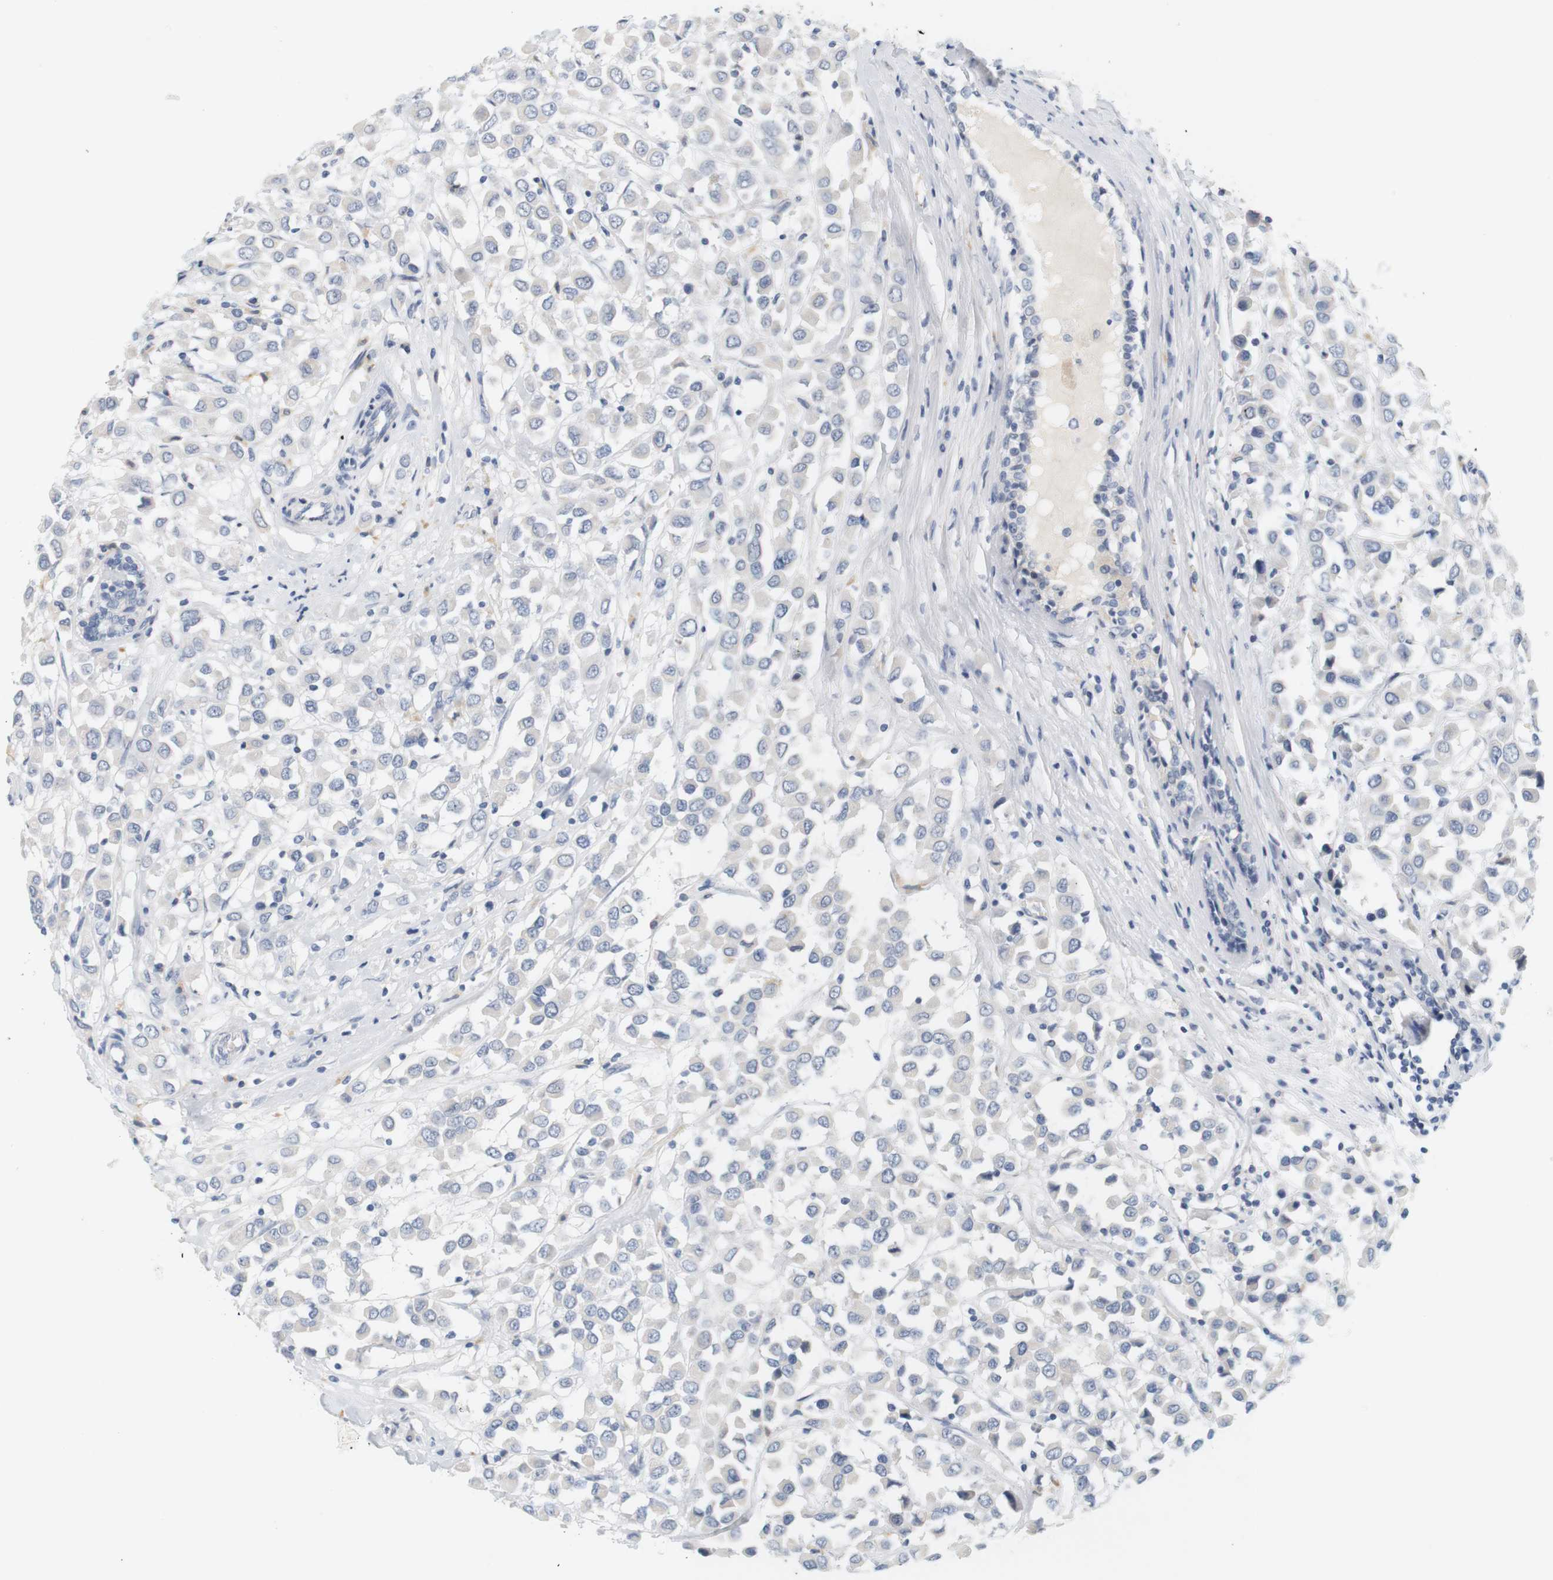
{"staining": {"intensity": "negative", "quantity": "none", "location": "none"}, "tissue": "breast cancer", "cell_type": "Tumor cells", "image_type": "cancer", "snomed": [{"axis": "morphology", "description": "Duct carcinoma"}, {"axis": "topography", "description": "Breast"}], "caption": "Human breast cancer stained for a protein using IHC shows no positivity in tumor cells.", "gene": "OPRM1", "patient": {"sex": "female", "age": 61}}